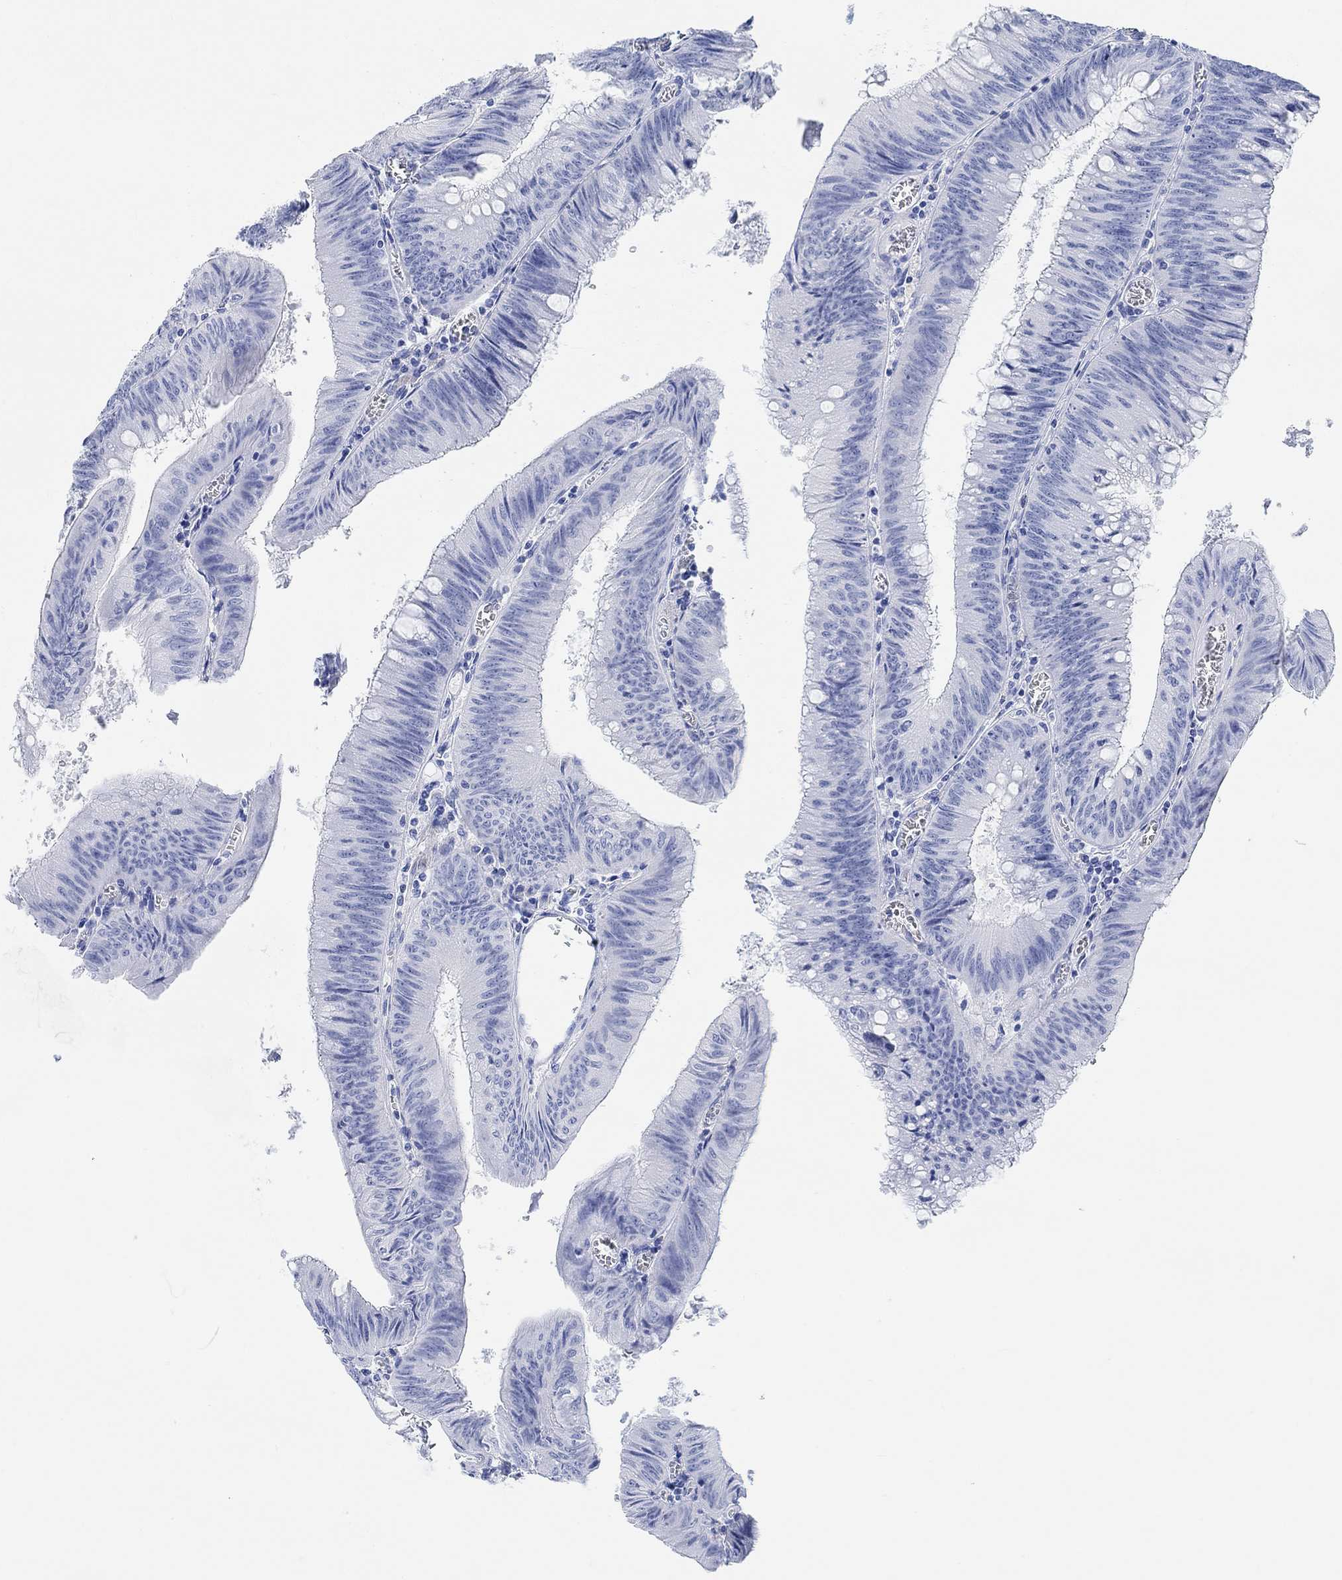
{"staining": {"intensity": "negative", "quantity": "none", "location": "none"}, "tissue": "colorectal cancer", "cell_type": "Tumor cells", "image_type": "cancer", "snomed": [{"axis": "morphology", "description": "Adenocarcinoma, NOS"}, {"axis": "topography", "description": "Rectum"}], "caption": "Colorectal adenocarcinoma was stained to show a protein in brown. There is no significant staining in tumor cells.", "gene": "ANKRD33", "patient": {"sex": "female", "age": 72}}